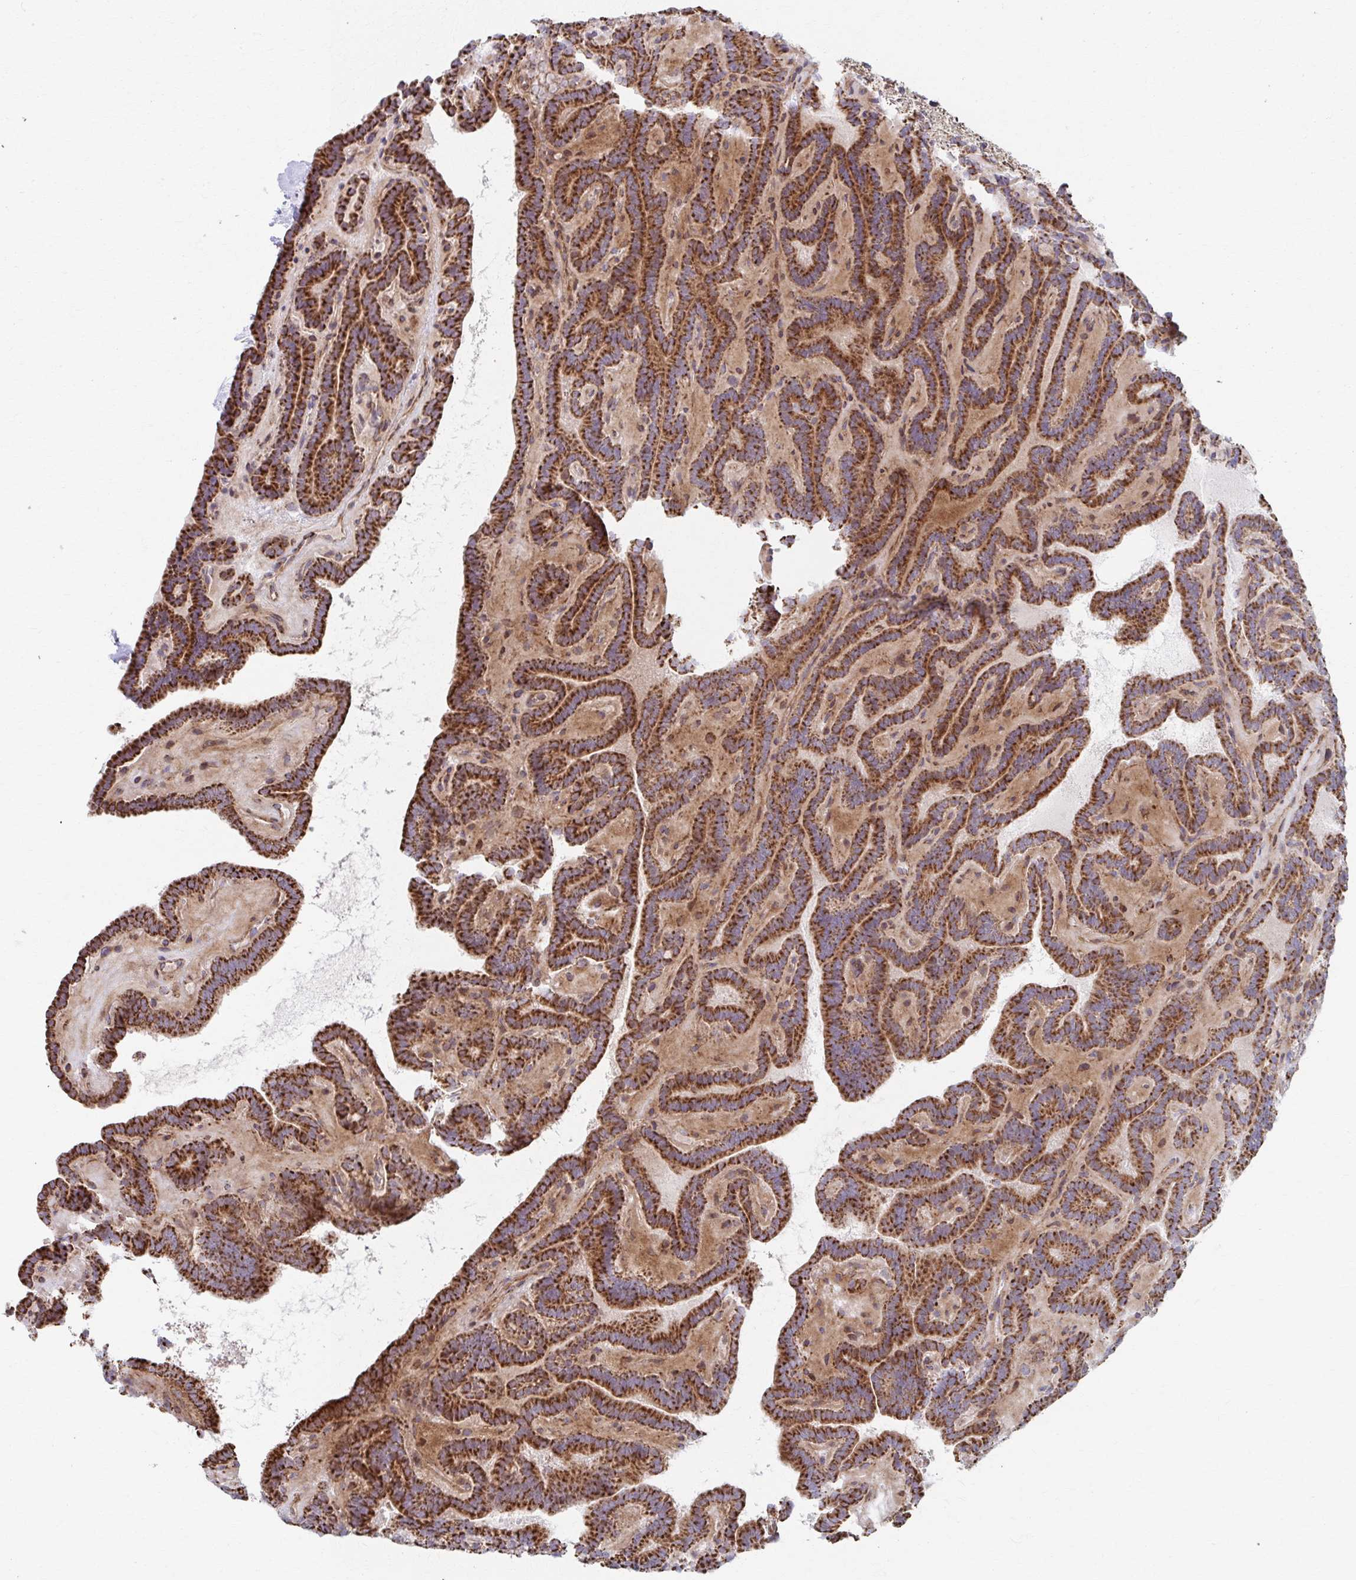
{"staining": {"intensity": "strong", "quantity": ">75%", "location": "cytoplasmic/membranous"}, "tissue": "thyroid cancer", "cell_type": "Tumor cells", "image_type": "cancer", "snomed": [{"axis": "morphology", "description": "Papillary adenocarcinoma, NOS"}, {"axis": "topography", "description": "Thyroid gland"}], "caption": "The image exhibits a brown stain indicating the presence of a protein in the cytoplasmic/membranous of tumor cells in papillary adenocarcinoma (thyroid).", "gene": "SAT1", "patient": {"sex": "female", "age": 21}}